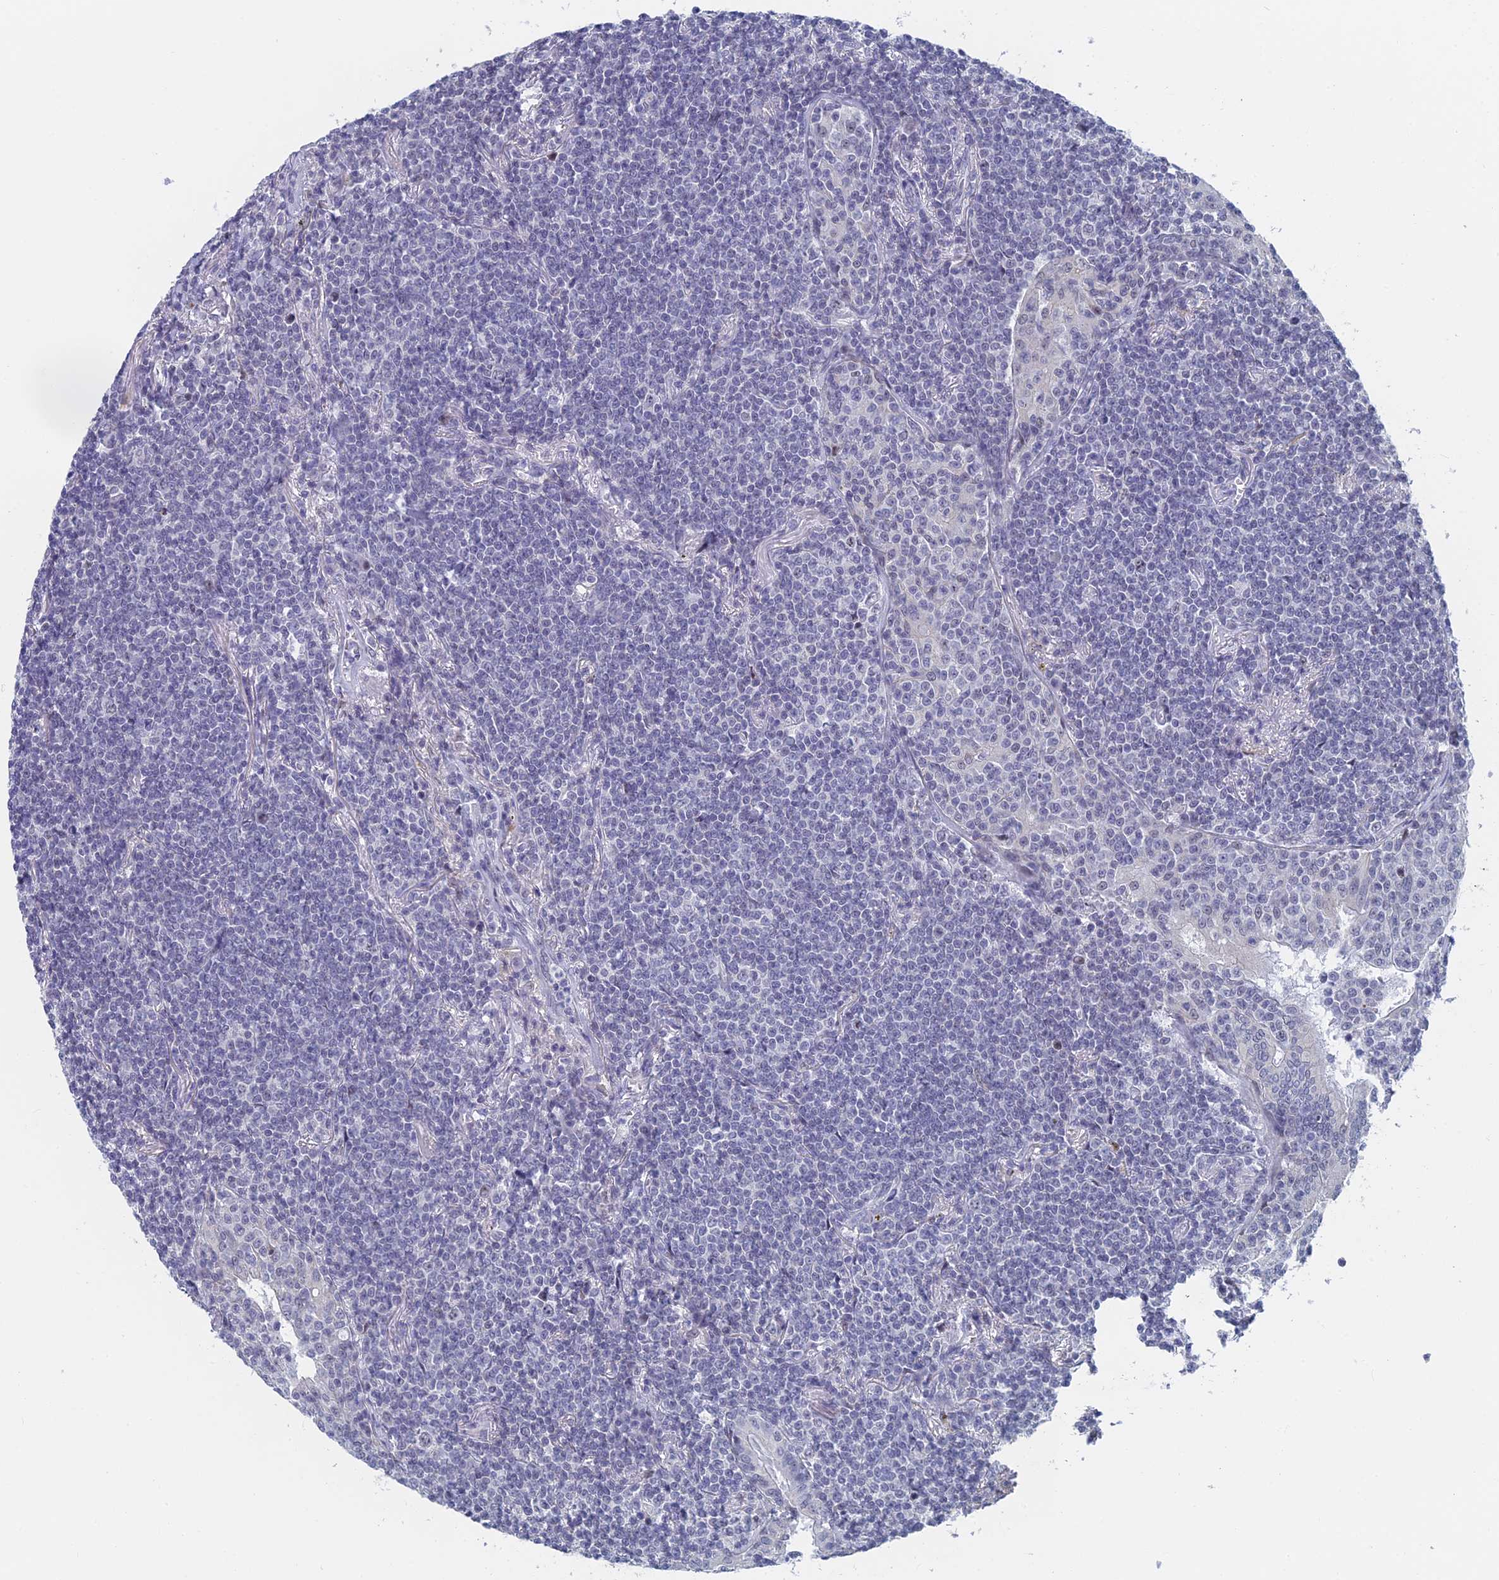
{"staining": {"intensity": "negative", "quantity": "none", "location": "none"}, "tissue": "lymphoma", "cell_type": "Tumor cells", "image_type": "cancer", "snomed": [{"axis": "morphology", "description": "Malignant lymphoma, non-Hodgkin's type, Low grade"}, {"axis": "topography", "description": "Lung"}], "caption": "The immunohistochemistry histopathology image has no significant staining in tumor cells of malignant lymphoma, non-Hodgkin's type (low-grade) tissue.", "gene": "GMNC", "patient": {"sex": "female", "age": 71}}